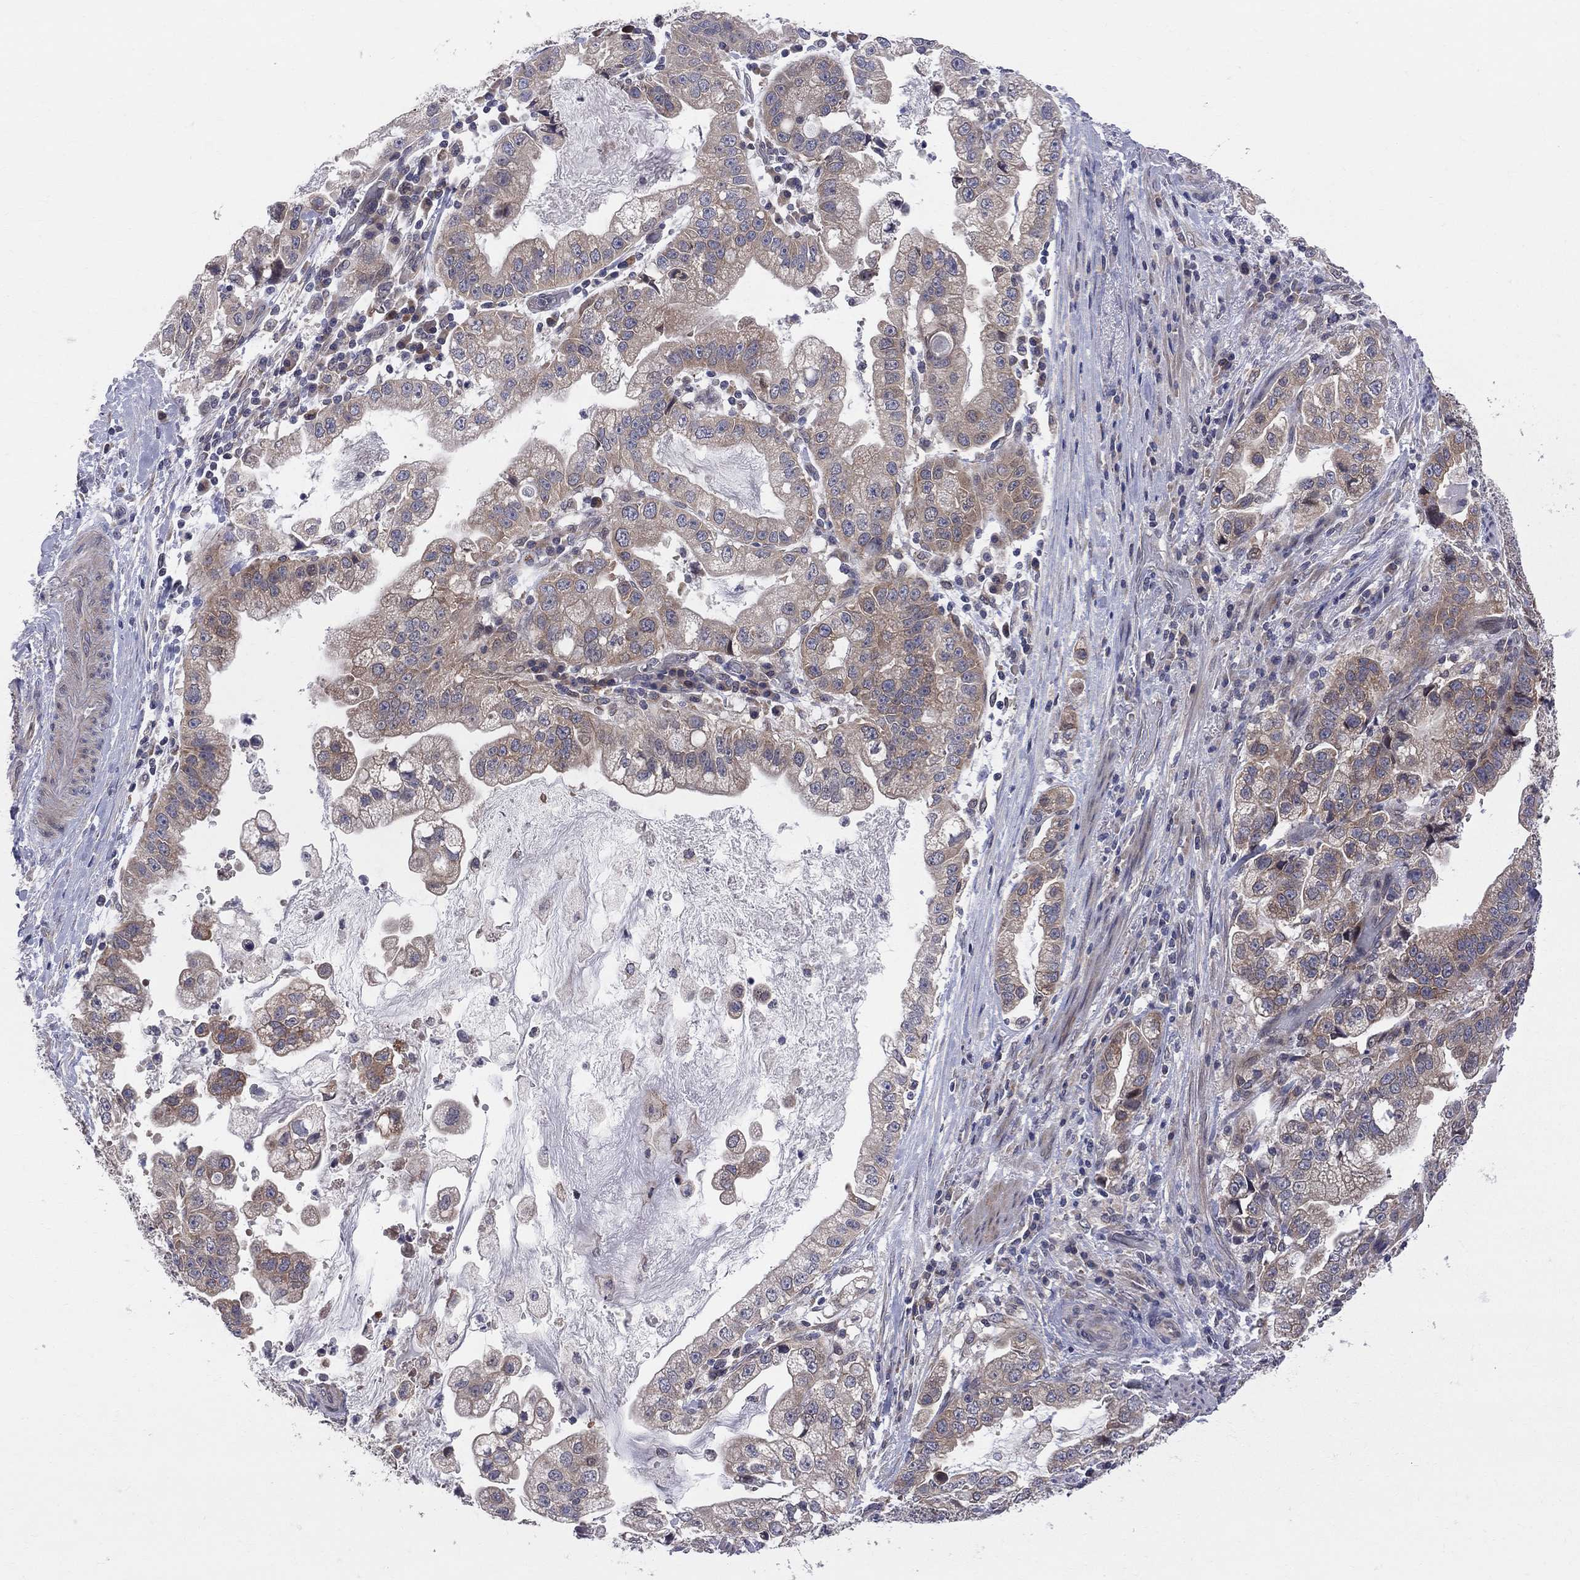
{"staining": {"intensity": "moderate", "quantity": ">75%", "location": "cytoplasmic/membranous"}, "tissue": "stomach cancer", "cell_type": "Tumor cells", "image_type": "cancer", "snomed": [{"axis": "morphology", "description": "Adenocarcinoma, NOS"}, {"axis": "topography", "description": "Stomach"}], "caption": "Adenocarcinoma (stomach) was stained to show a protein in brown. There is medium levels of moderate cytoplasmic/membranous expression in approximately >75% of tumor cells.", "gene": "CNOT11", "patient": {"sex": "male", "age": 59}}